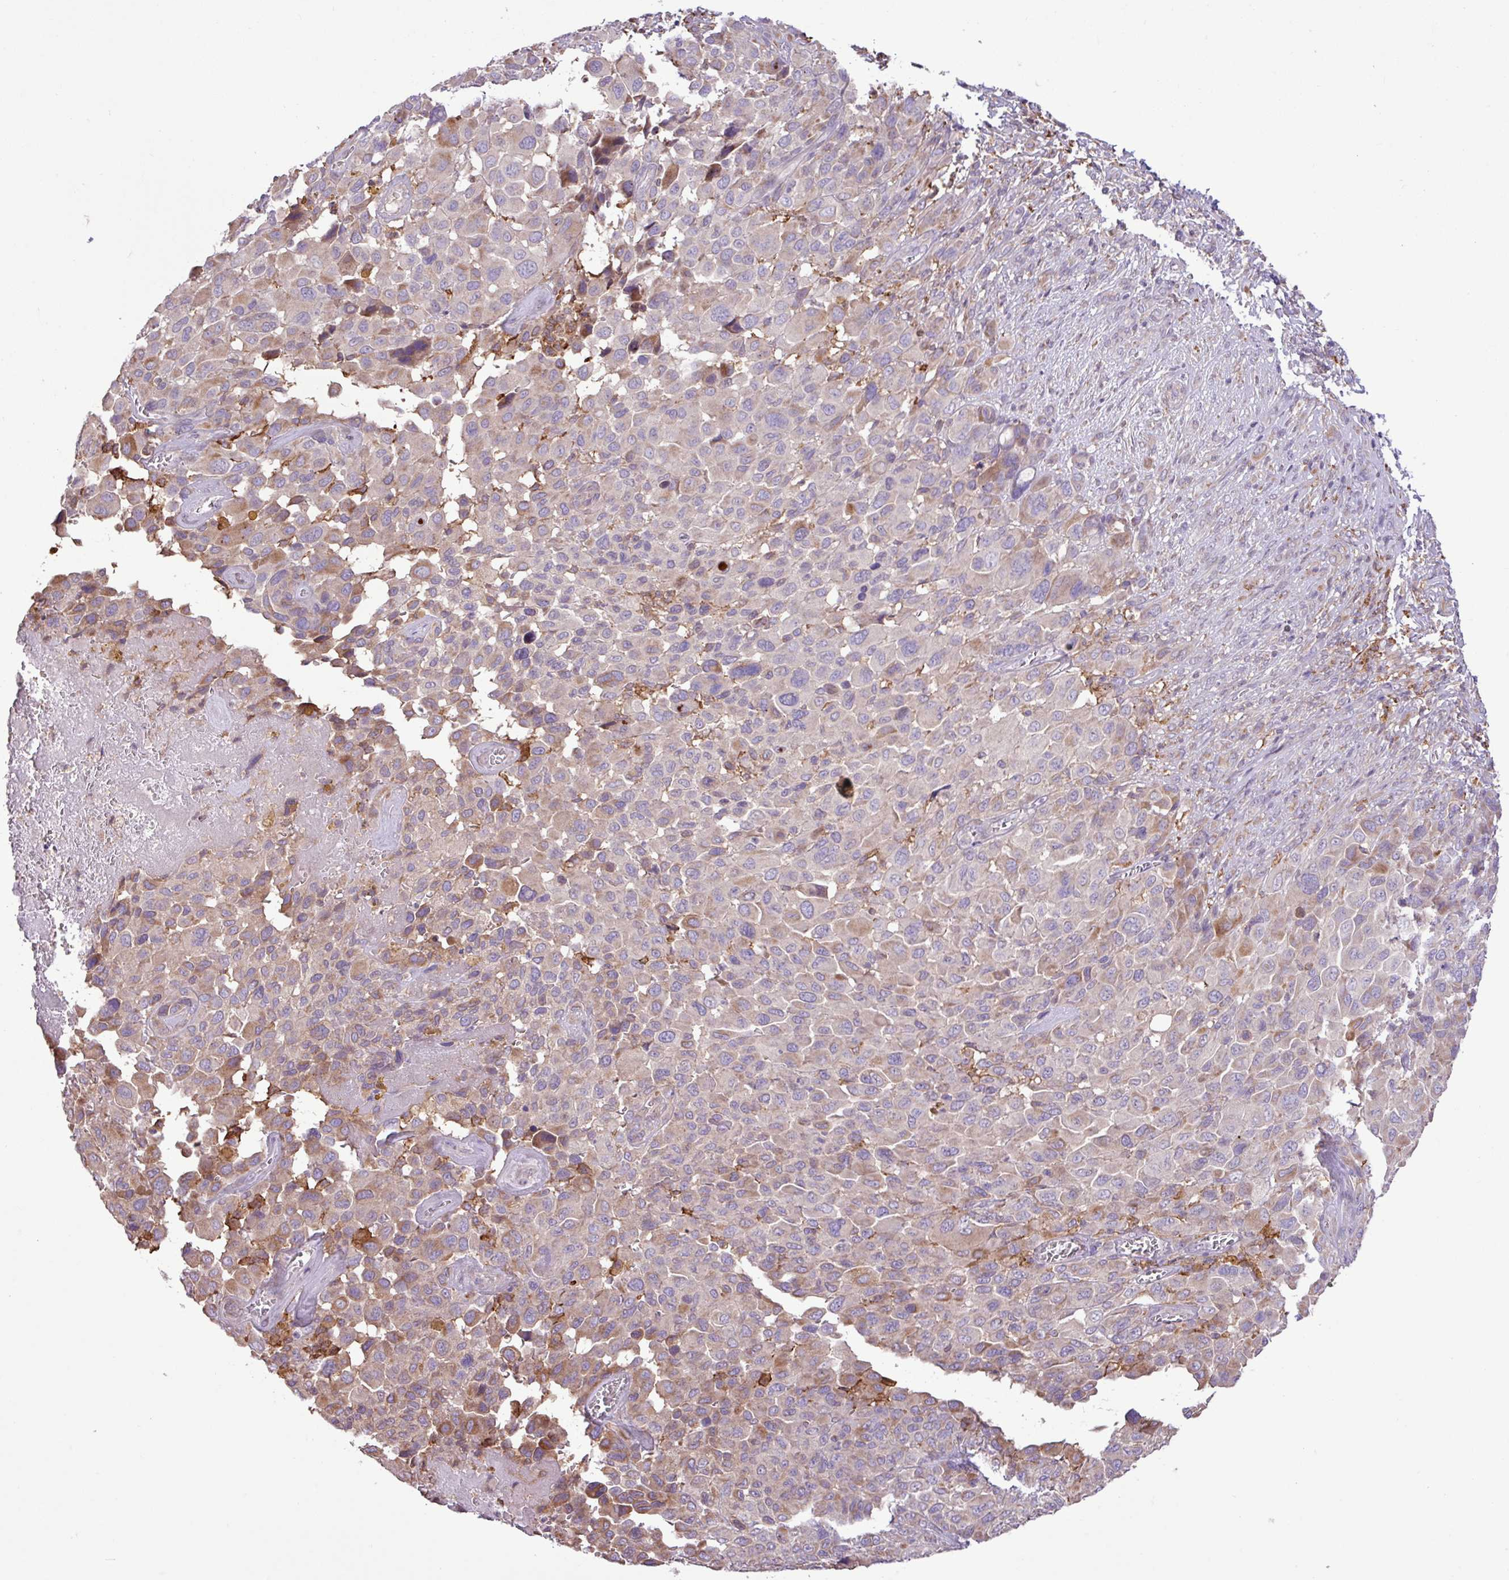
{"staining": {"intensity": "moderate", "quantity": "<25%", "location": "cytoplasmic/membranous"}, "tissue": "melanoma", "cell_type": "Tumor cells", "image_type": "cancer", "snomed": [{"axis": "morphology", "description": "Malignant melanoma, NOS"}, {"axis": "topography", "description": "Skin of trunk"}], "caption": "High-power microscopy captured an immunohistochemistry micrograph of melanoma, revealing moderate cytoplasmic/membranous expression in approximately <25% of tumor cells.", "gene": "ARHGEF25", "patient": {"sex": "male", "age": 71}}